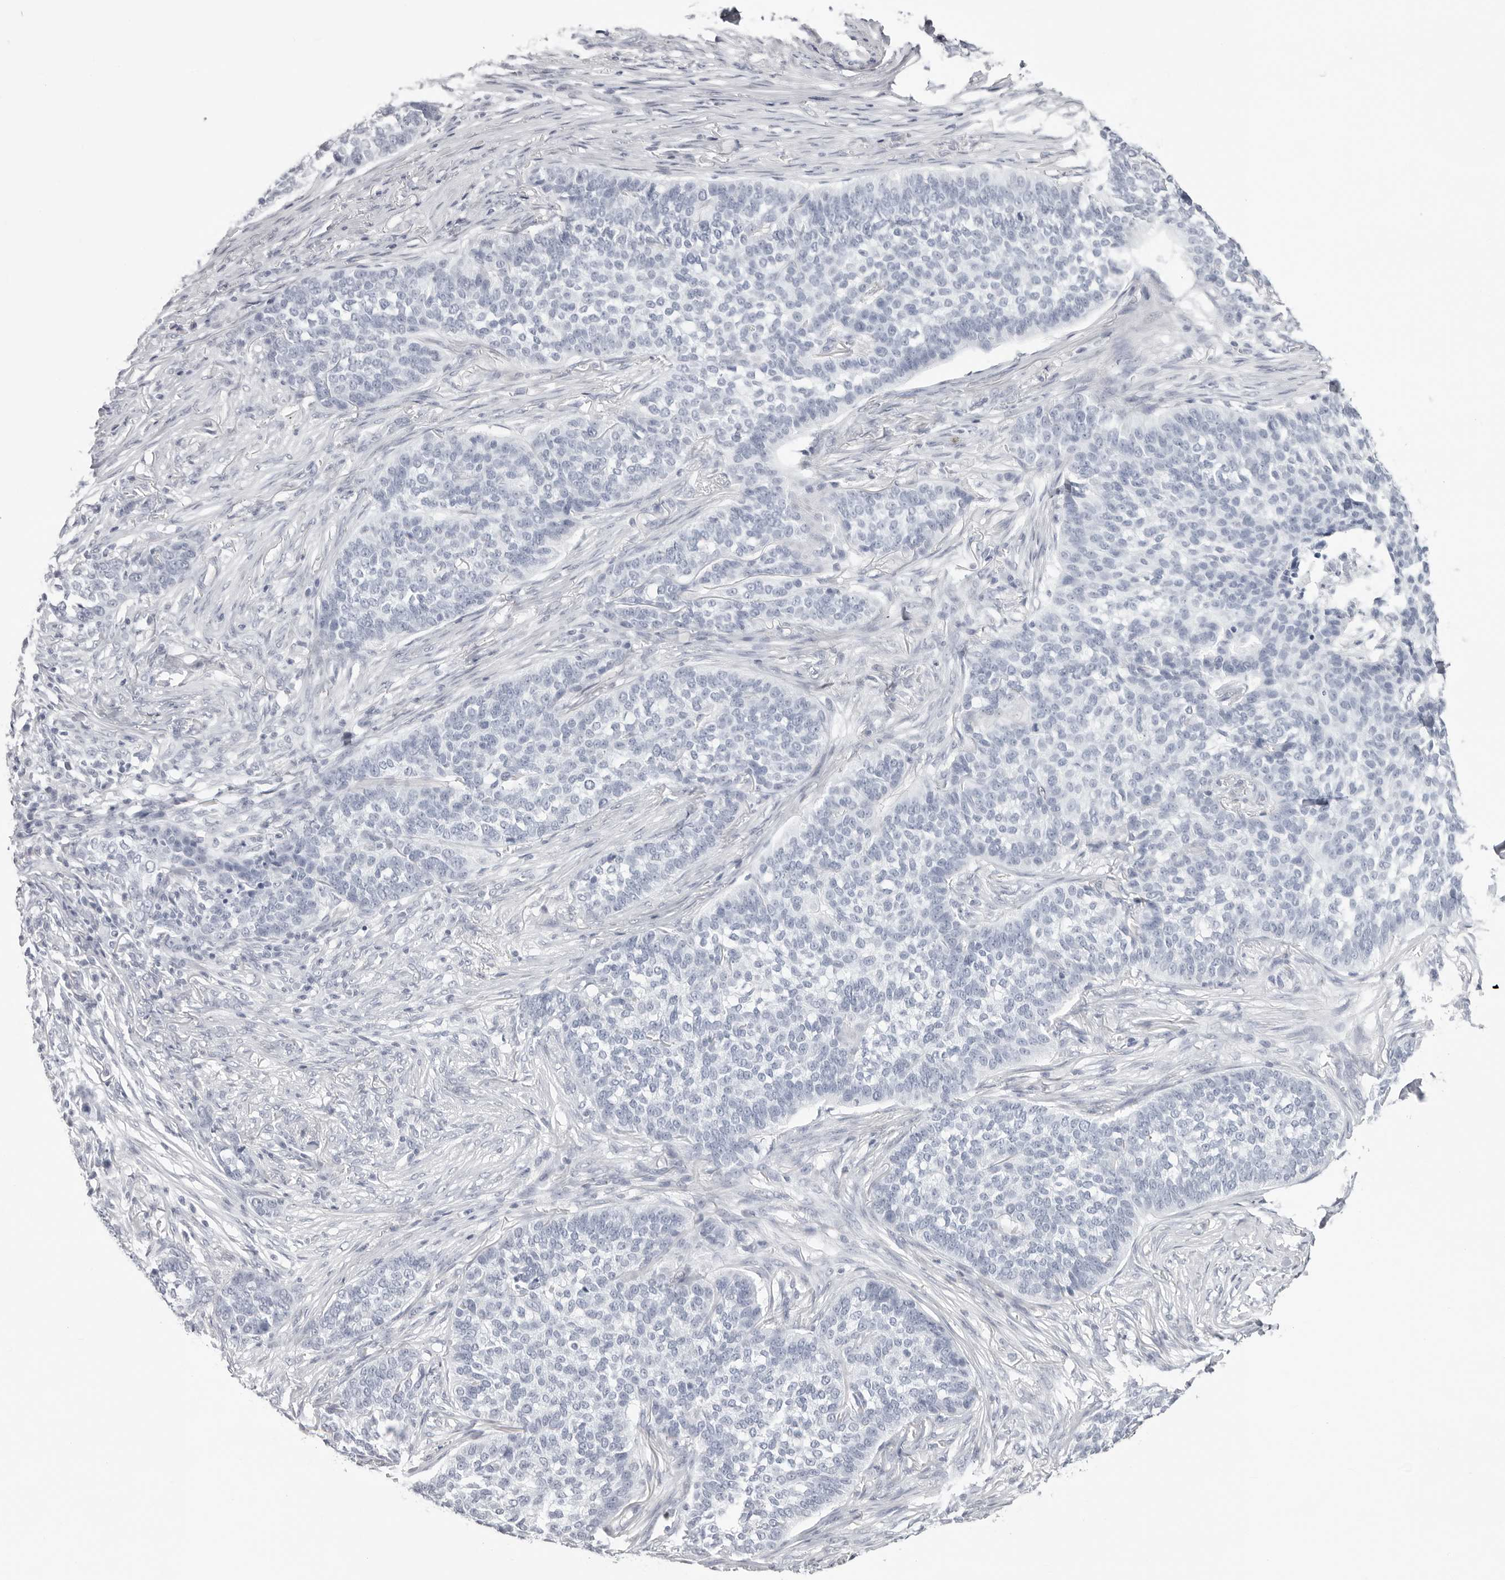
{"staining": {"intensity": "negative", "quantity": "none", "location": "none"}, "tissue": "skin cancer", "cell_type": "Tumor cells", "image_type": "cancer", "snomed": [{"axis": "morphology", "description": "Basal cell carcinoma"}, {"axis": "topography", "description": "Skin"}], "caption": "Histopathology image shows no protein positivity in tumor cells of basal cell carcinoma (skin) tissue.", "gene": "INSL3", "patient": {"sex": "male", "age": 85}}